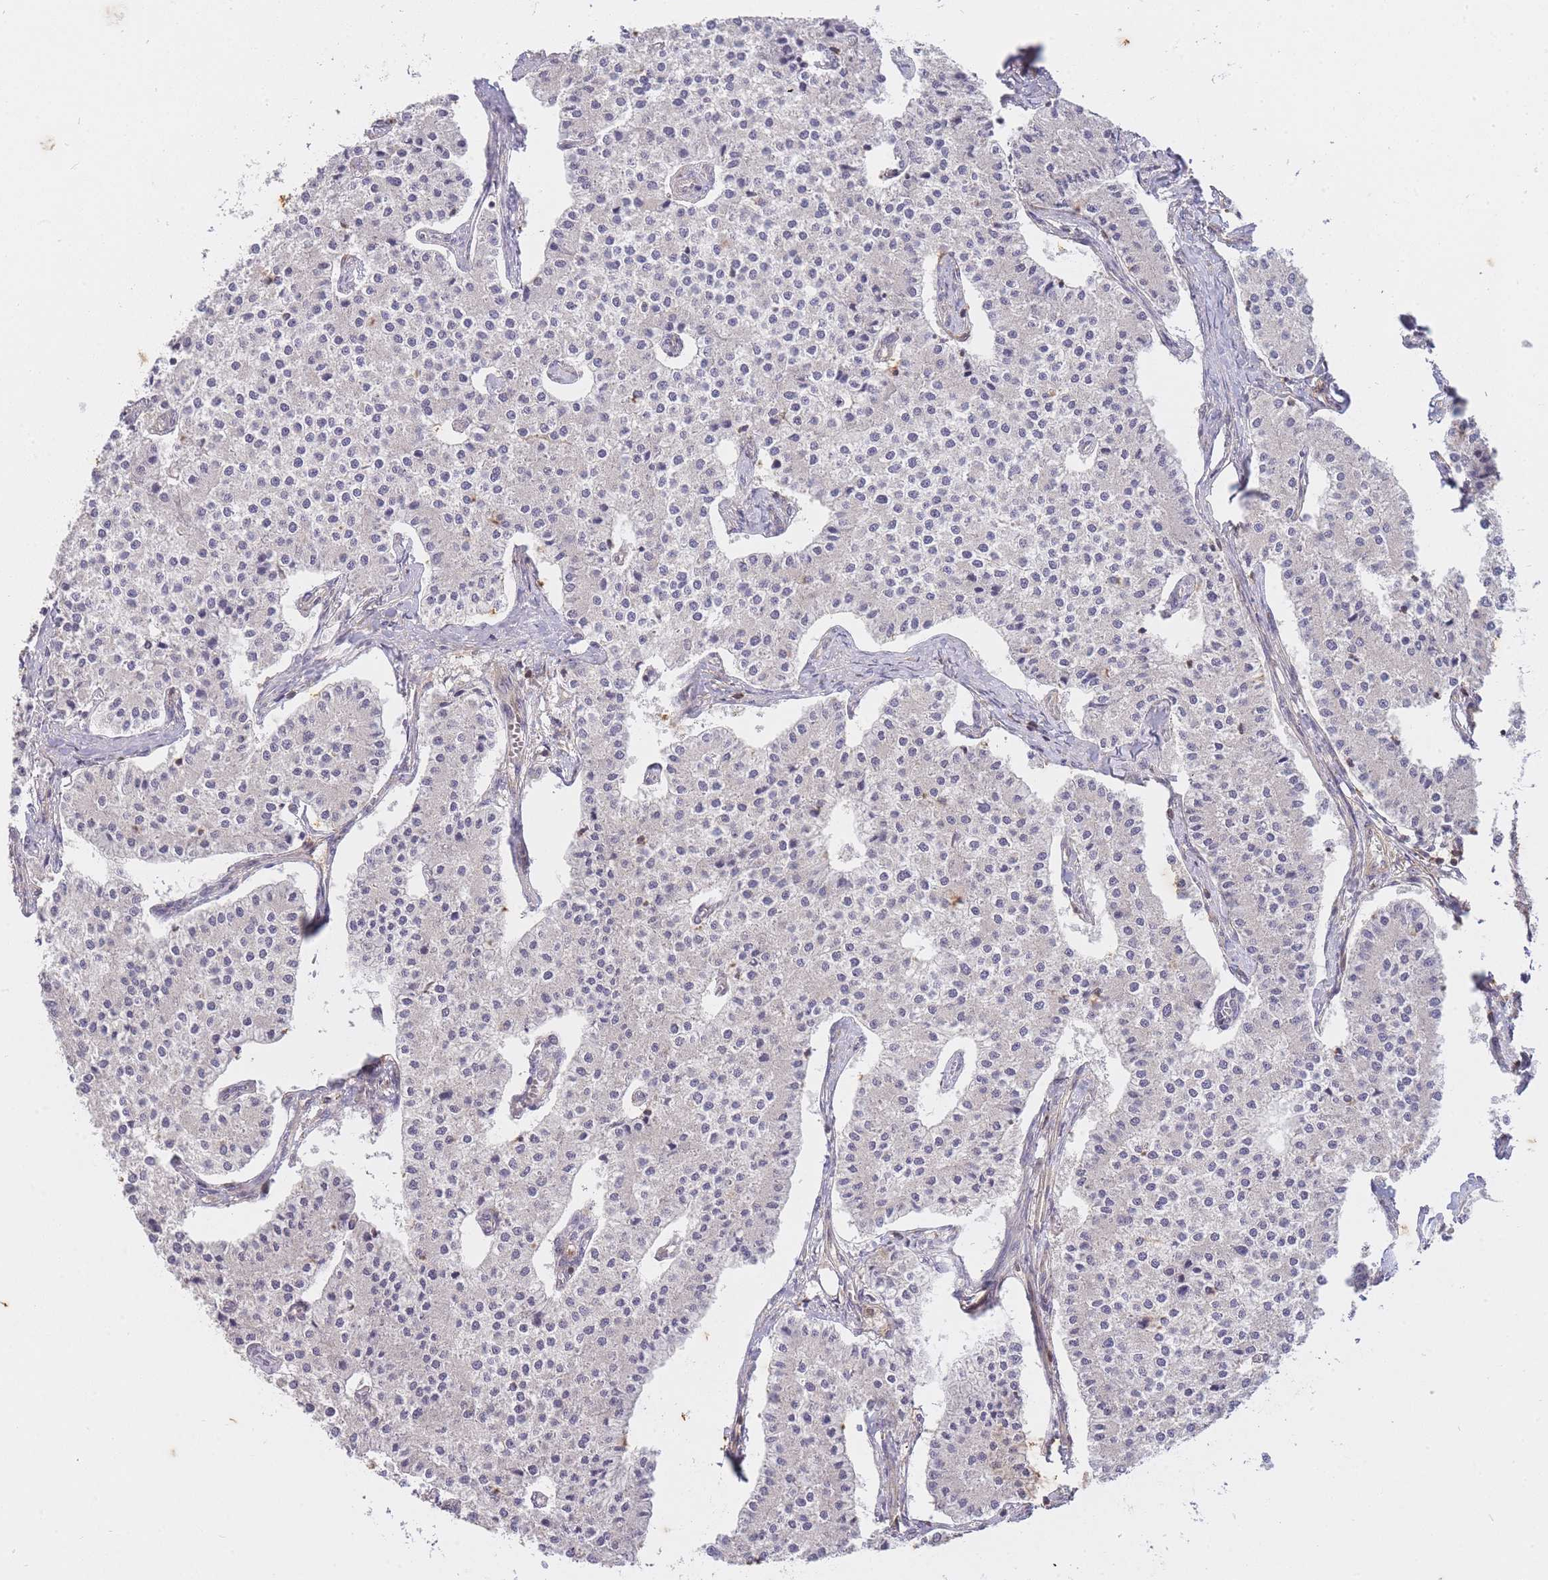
{"staining": {"intensity": "negative", "quantity": "none", "location": "none"}, "tissue": "carcinoid", "cell_type": "Tumor cells", "image_type": "cancer", "snomed": [{"axis": "morphology", "description": "Carcinoid, malignant, NOS"}, {"axis": "topography", "description": "Colon"}], "caption": "Immunohistochemistry of human carcinoid (malignant) exhibits no positivity in tumor cells.", "gene": "ST8SIA4", "patient": {"sex": "female", "age": 52}}